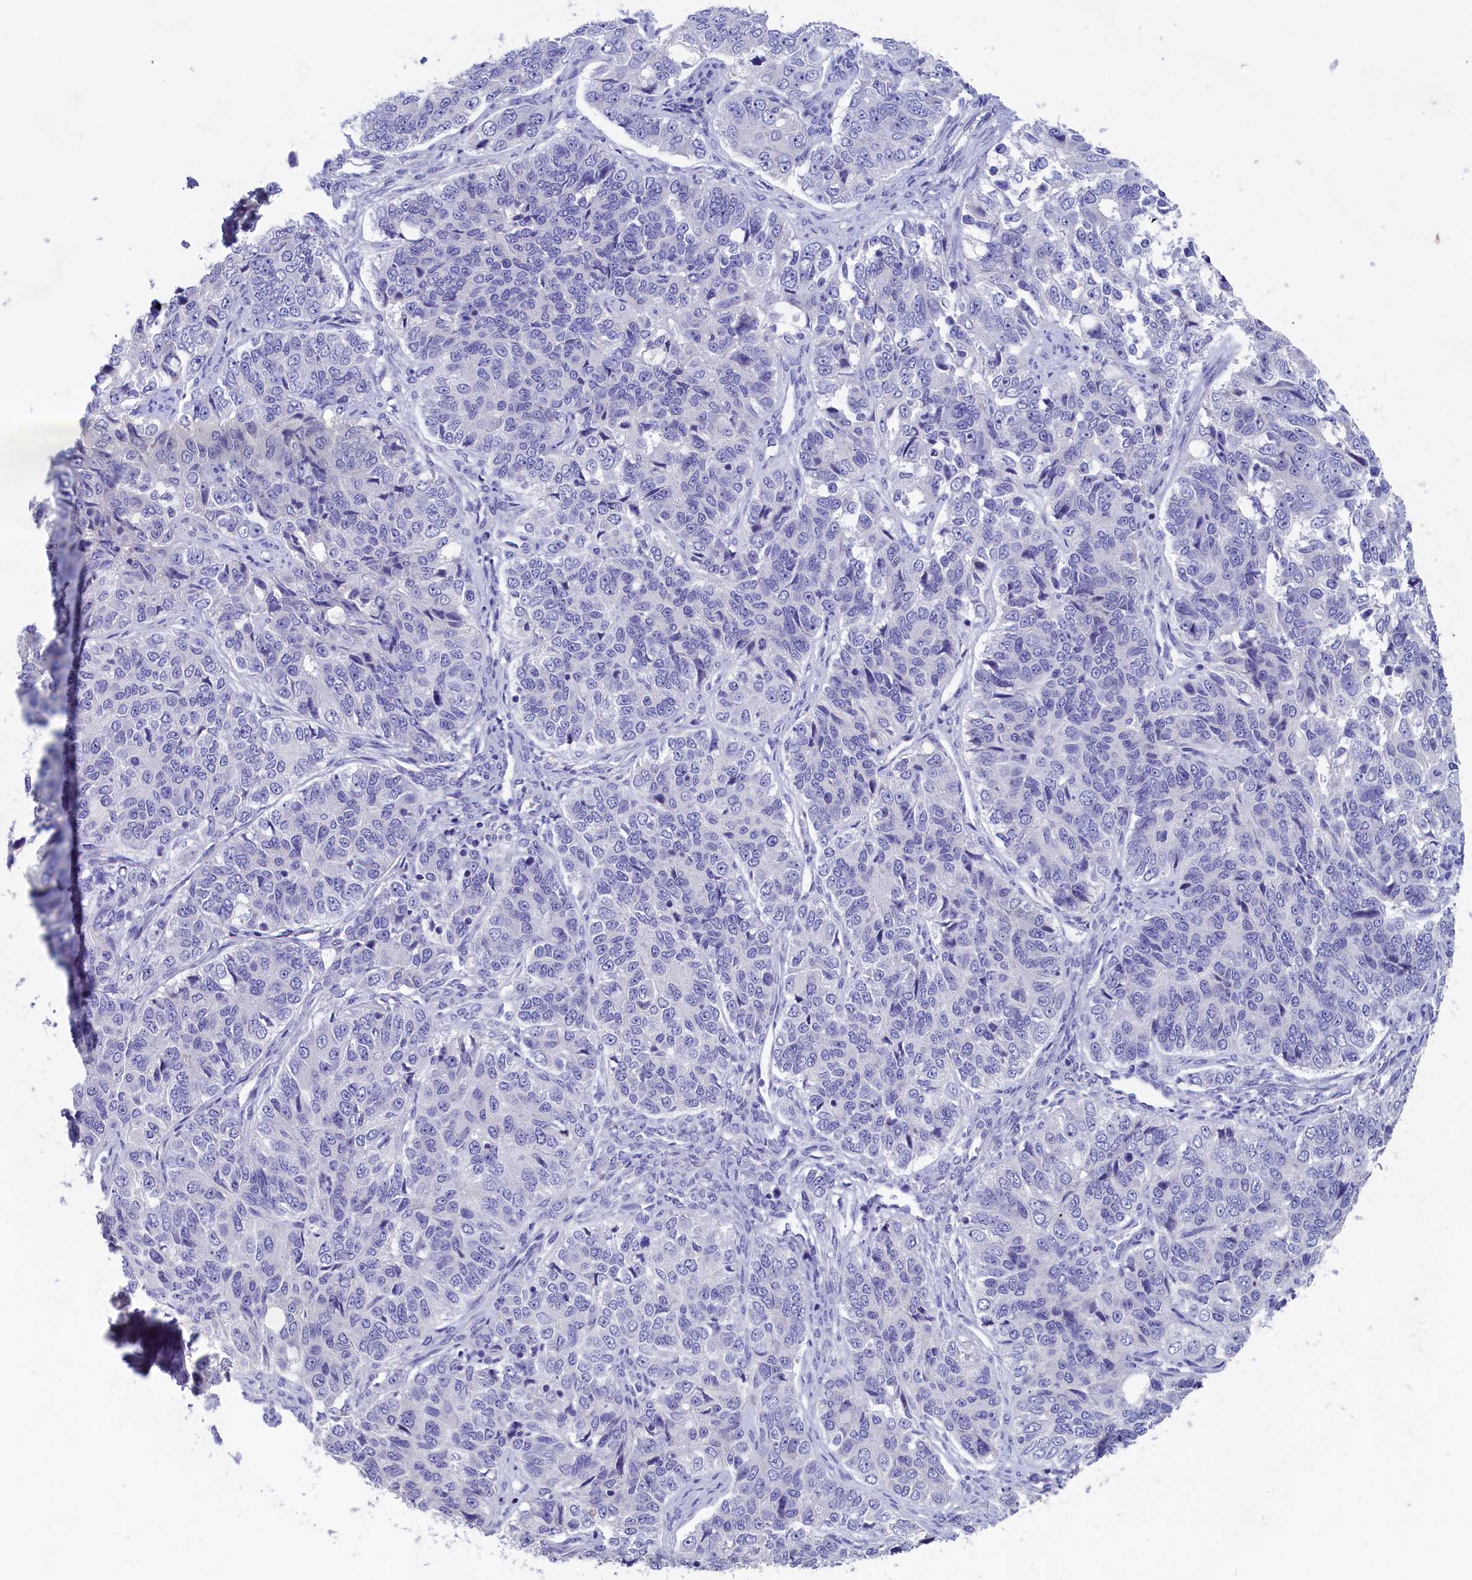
{"staining": {"intensity": "negative", "quantity": "none", "location": "none"}, "tissue": "ovarian cancer", "cell_type": "Tumor cells", "image_type": "cancer", "snomed": [{"axis": "morphology", "description": "Carcinoma, endometroid"}, {"axis": "topography", "description": "Ovary"}], "caption": "Tumor cells show no significant expression in endometroid carcinoma (ovarian). (DAB immunohistochemistry (IHC) visualized using brightfield microscopy, high magnification).", "gene": "PRDM12", "patient": {"sex": "female", "age": 51}}